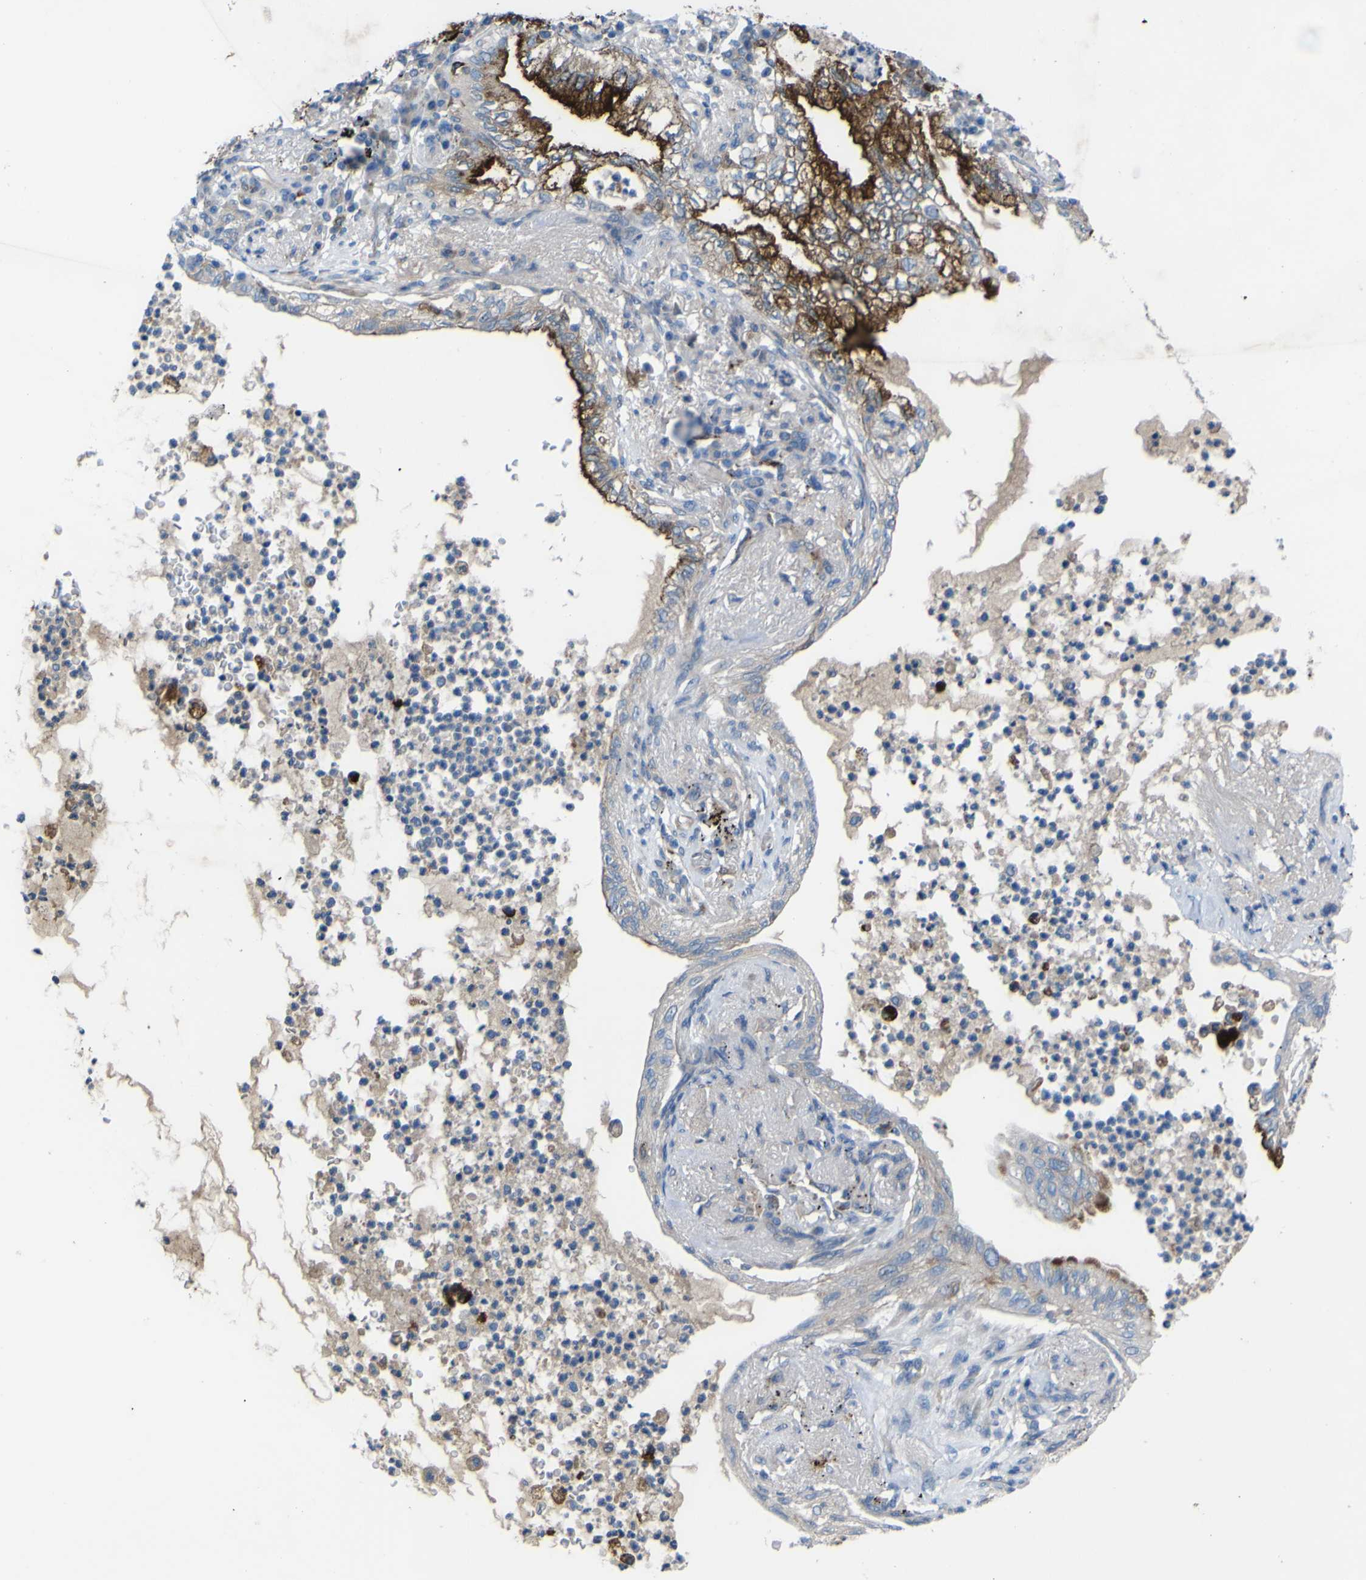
{"staining": {"intensity": "strong", "quantity": ">75%", "location": "cytoplasmic/membranous"}, "tissue": "lung cancer", "cell_type": "Tumor cells", "image_type": "cancer", "snomed": [{"axis": "morphology", "description": "Normal tissue, NOS"}, {"axis": "morphology", "description": "Adenocarcinoma, NOS"}, {"axis": "topography", "description": "Bronchus"}, {"axis": "topography", "description": "Lung"}], "caption": "Tumor cells exhibit high levels of strong cytoplasmic/membranous positivity in about >75% of cells in lung adenocarcinoma. (brown staining indicates protein expression, while blue staining denotes nuclei).", "gene": "CST3", "patient": {"sex": "female", "age": 70}}